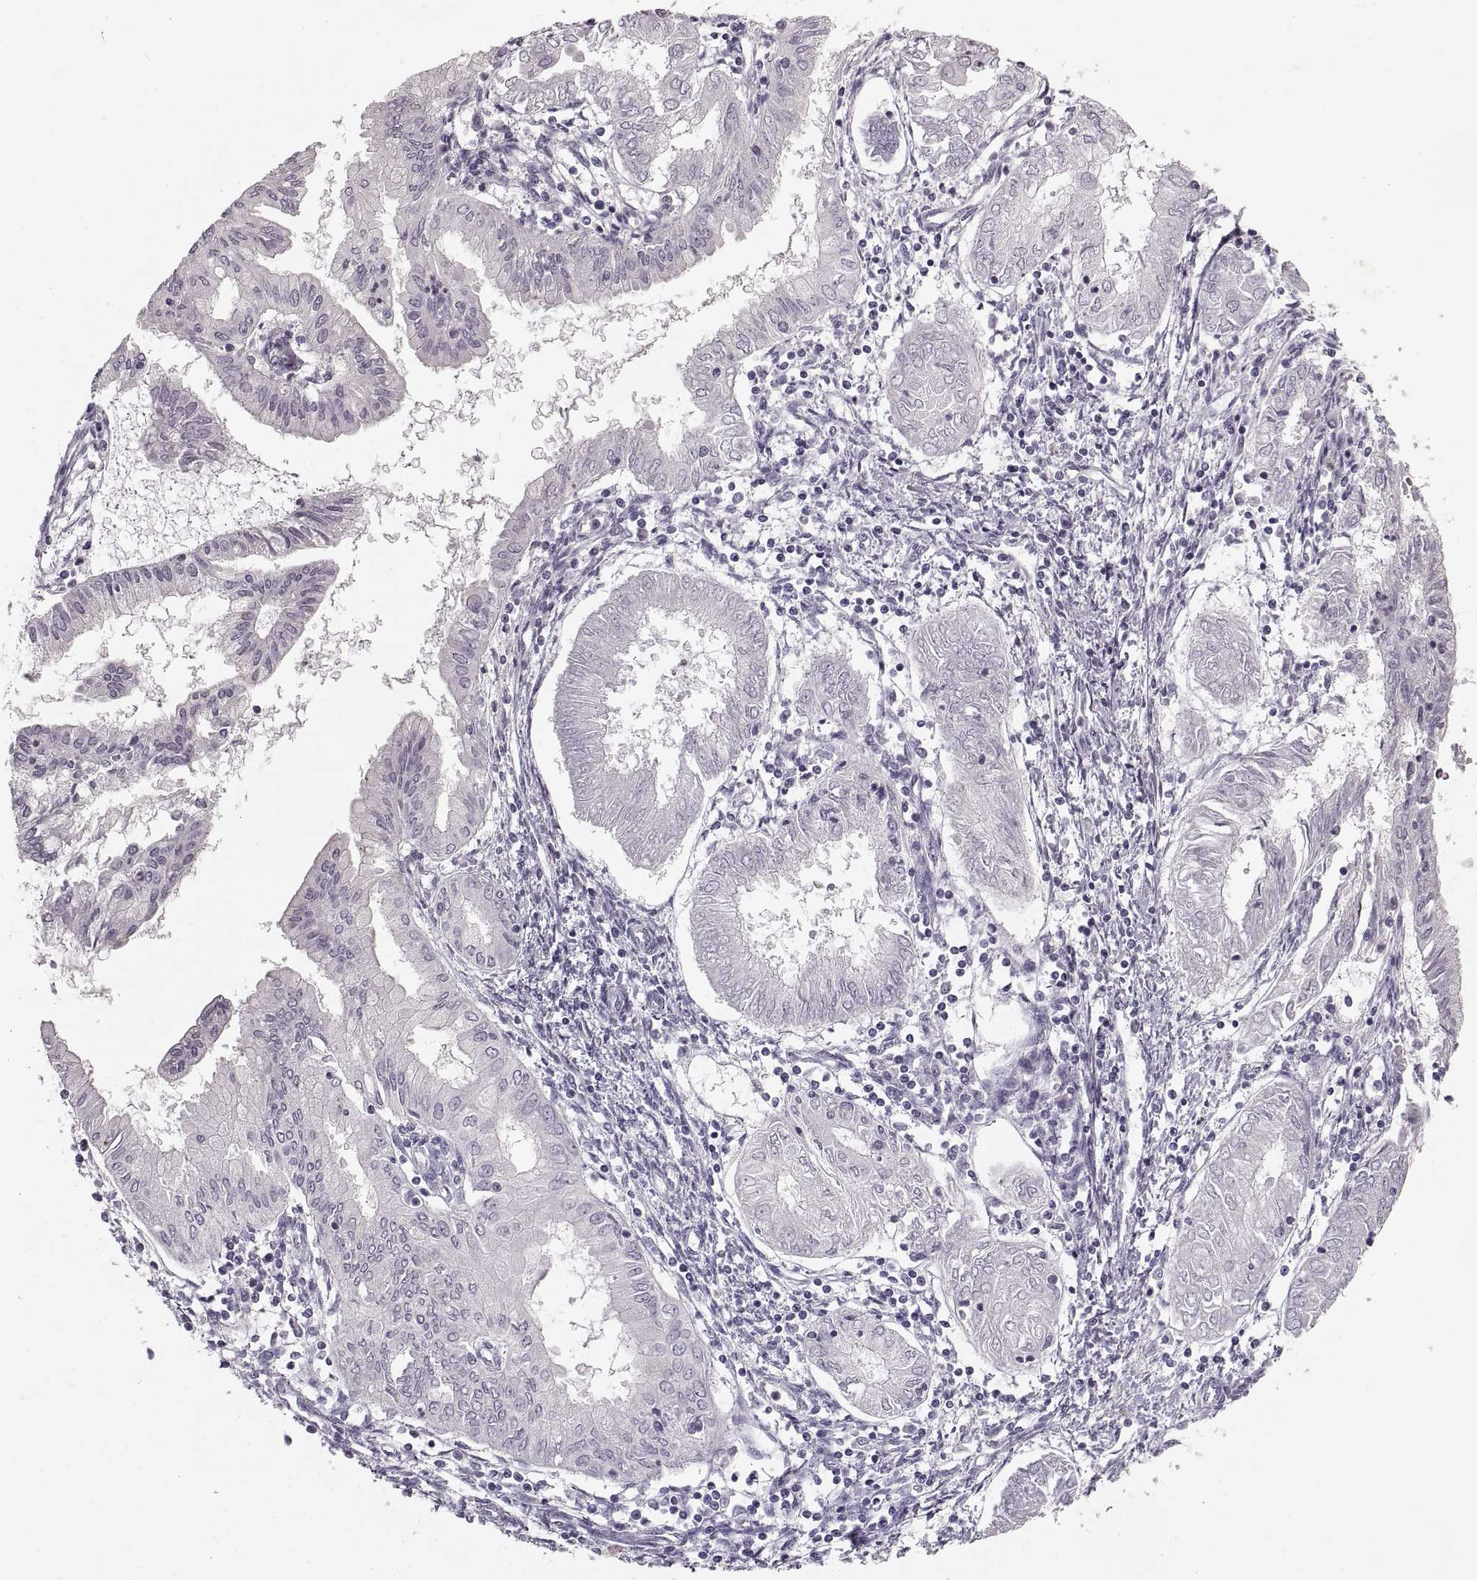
{"staining": {"intensity": "negative", "quantity": "none", "location": "none"}, "tissue": "endometrial cancer", "cell_type": "Tumor cells", "image_type": "cancer", "snomed": [{"axis": "morphology", "description": "Adenocarcinoma, NOS"}, {"axis": "topography", "description": "Endometrium"}], "caption": "This is an immunohistochemistry (IHC) histopathology image of endometrial adenocarcinoma. There is no staining in tumor cells.", "gene": "CNTN1", "patient": {"sex": "female", "age": 68}}